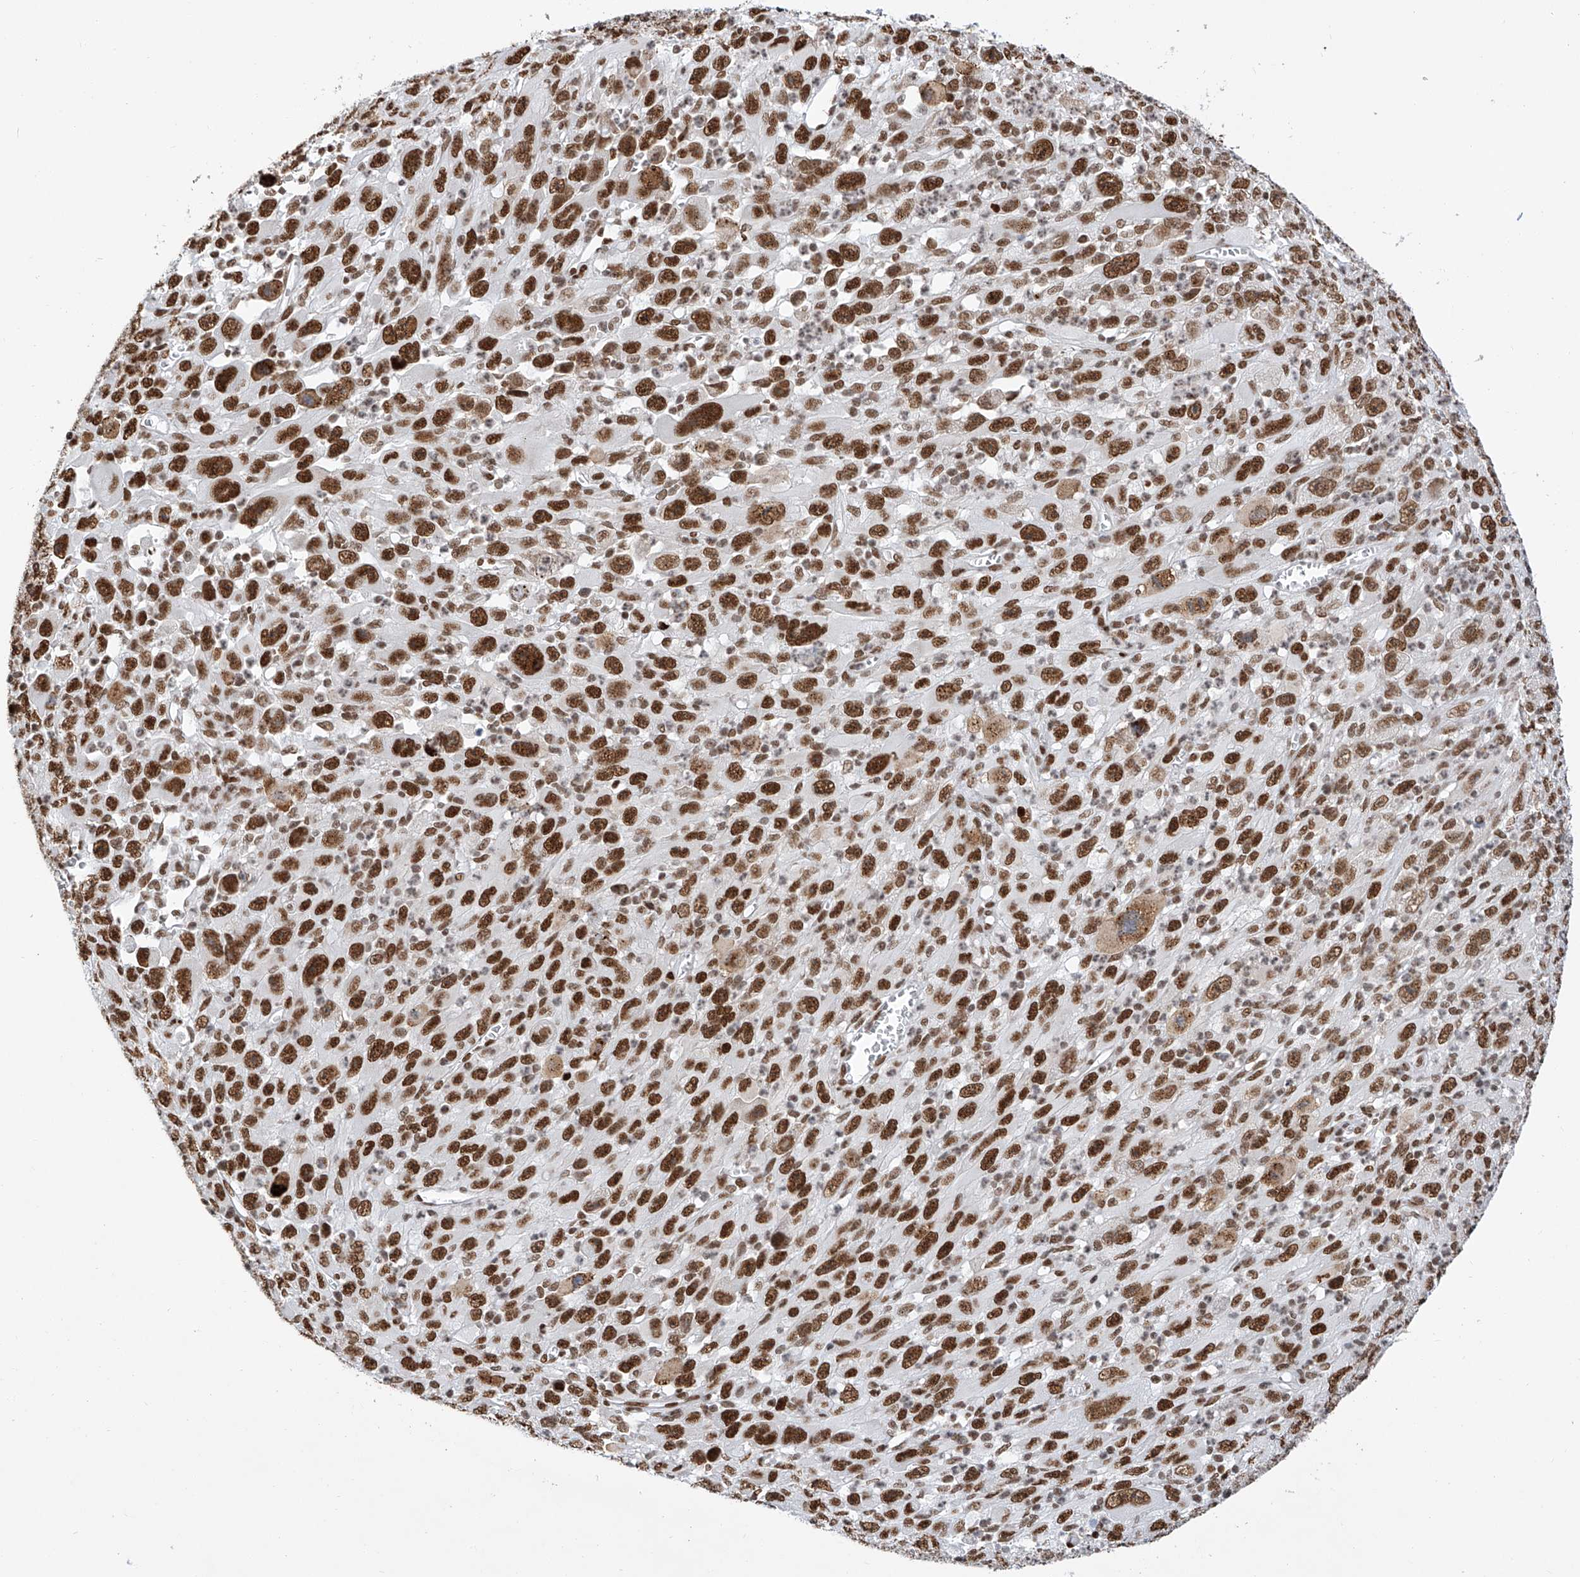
{"staining": {"intensity": "strong", "quantity": ">75%", "location": "nuclear"}, "tissue": "melanoma", "cell_type": "Tumor cells", "image_type": "cancer", "snomed": [{"axis": "morphology", "description": "Malignant melanoma, Metastatic site"}, {"axis": "topography", "description": "Skin"}], "caption": "Protein expression analysis of human malignant melanoma (metastatic site) reveals strong nuclear expression in about >75% of tumor cells.", "gene": "SRSF6", "patient": {"sex": "female", "age": 56}}